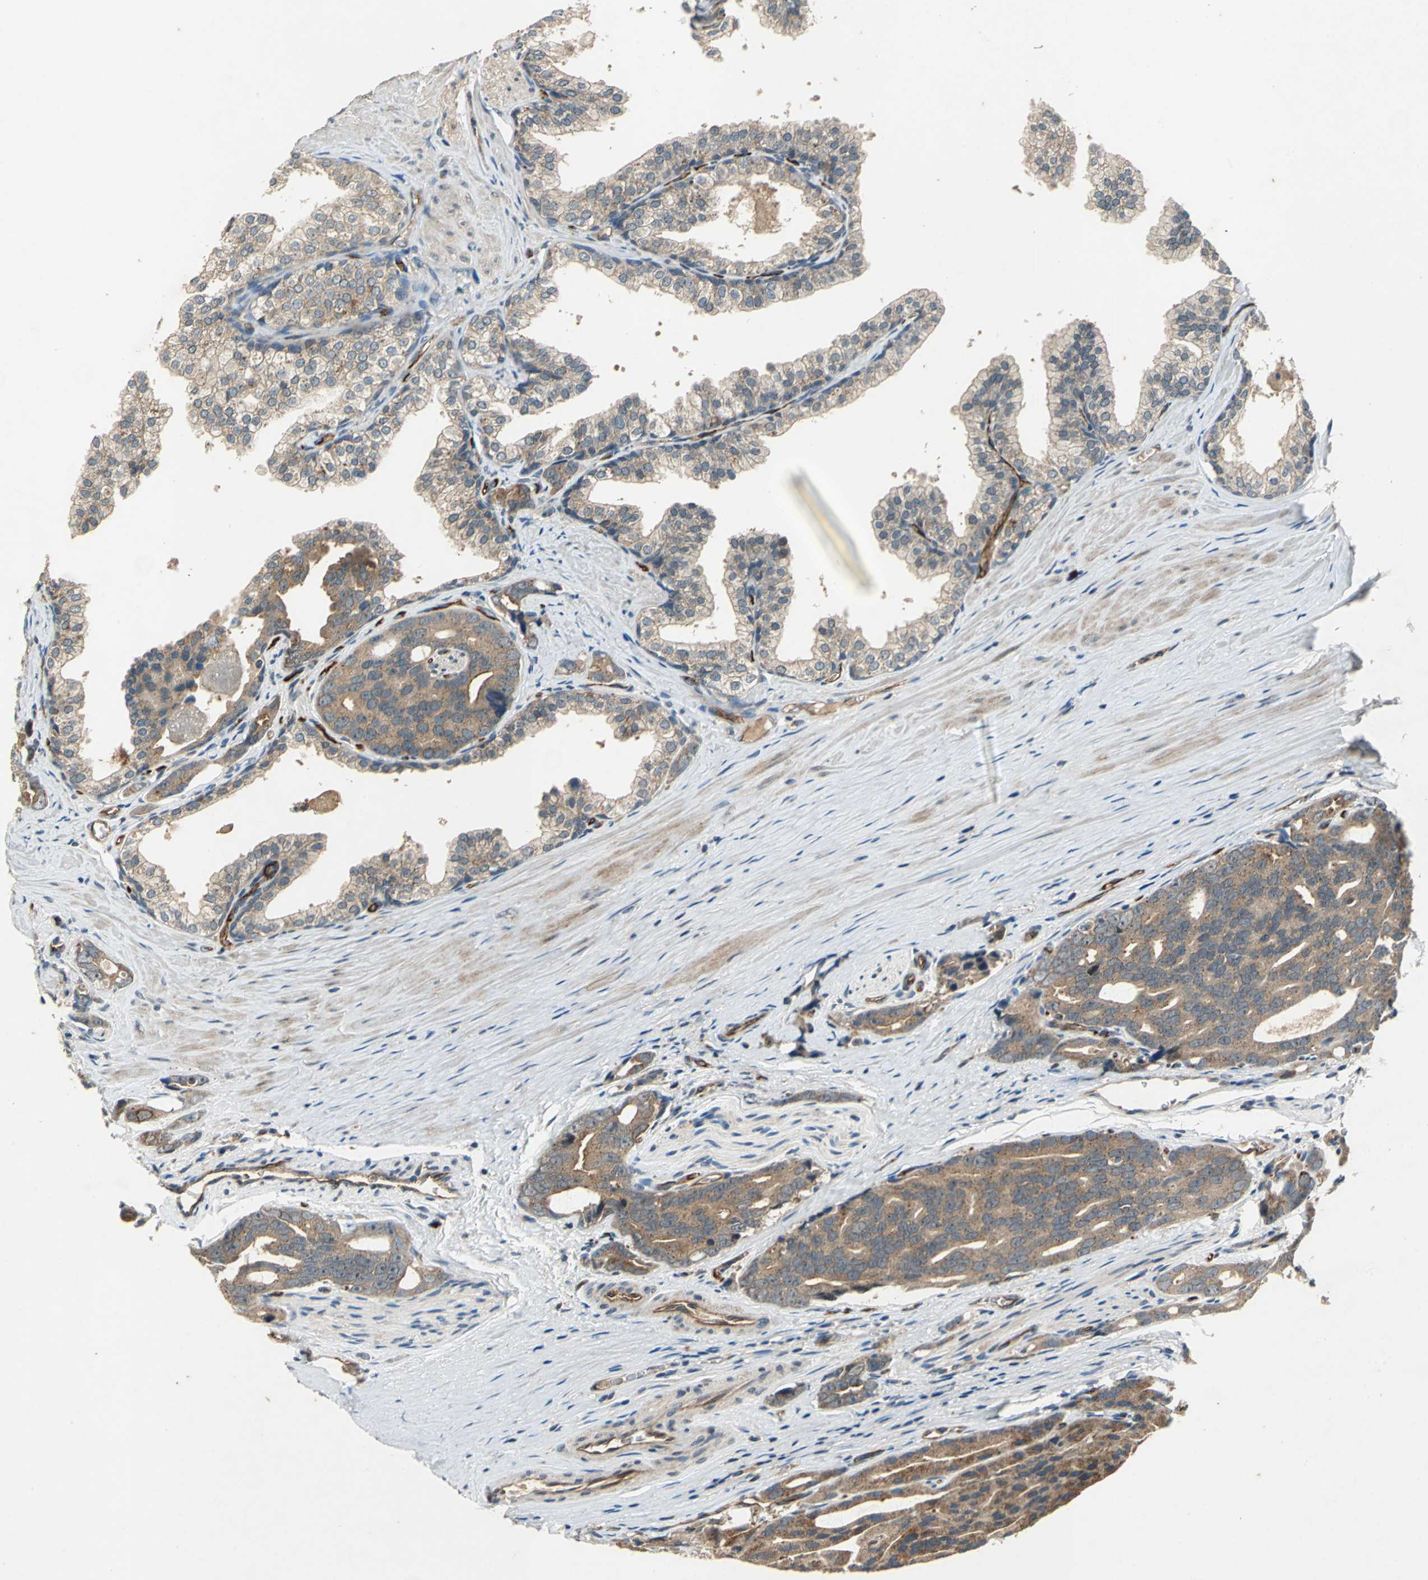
{"staining": {"intensity": "moderate", "quantity": ">75%", "location": "cytoplasmic/membranous"}, "tissue": "prostate cancer", "cell_type": "Tumor cells", "image_type": "cancer", "snomed": [{"axis": "morphology", "description": "Adenocarcinoma, Medium grade"}, {"axis": "topography", "description": "Prostate"}], "caption": "Immunohistochemistry (IHC) of prostate adenocarcinoma (medium-grade) shows medium levels of moderate cytoplasmic/membranous expression in approximately >75% of tumor cells.", "gene": "EMCN", "patient": {"sex": "male", "age": 53}}